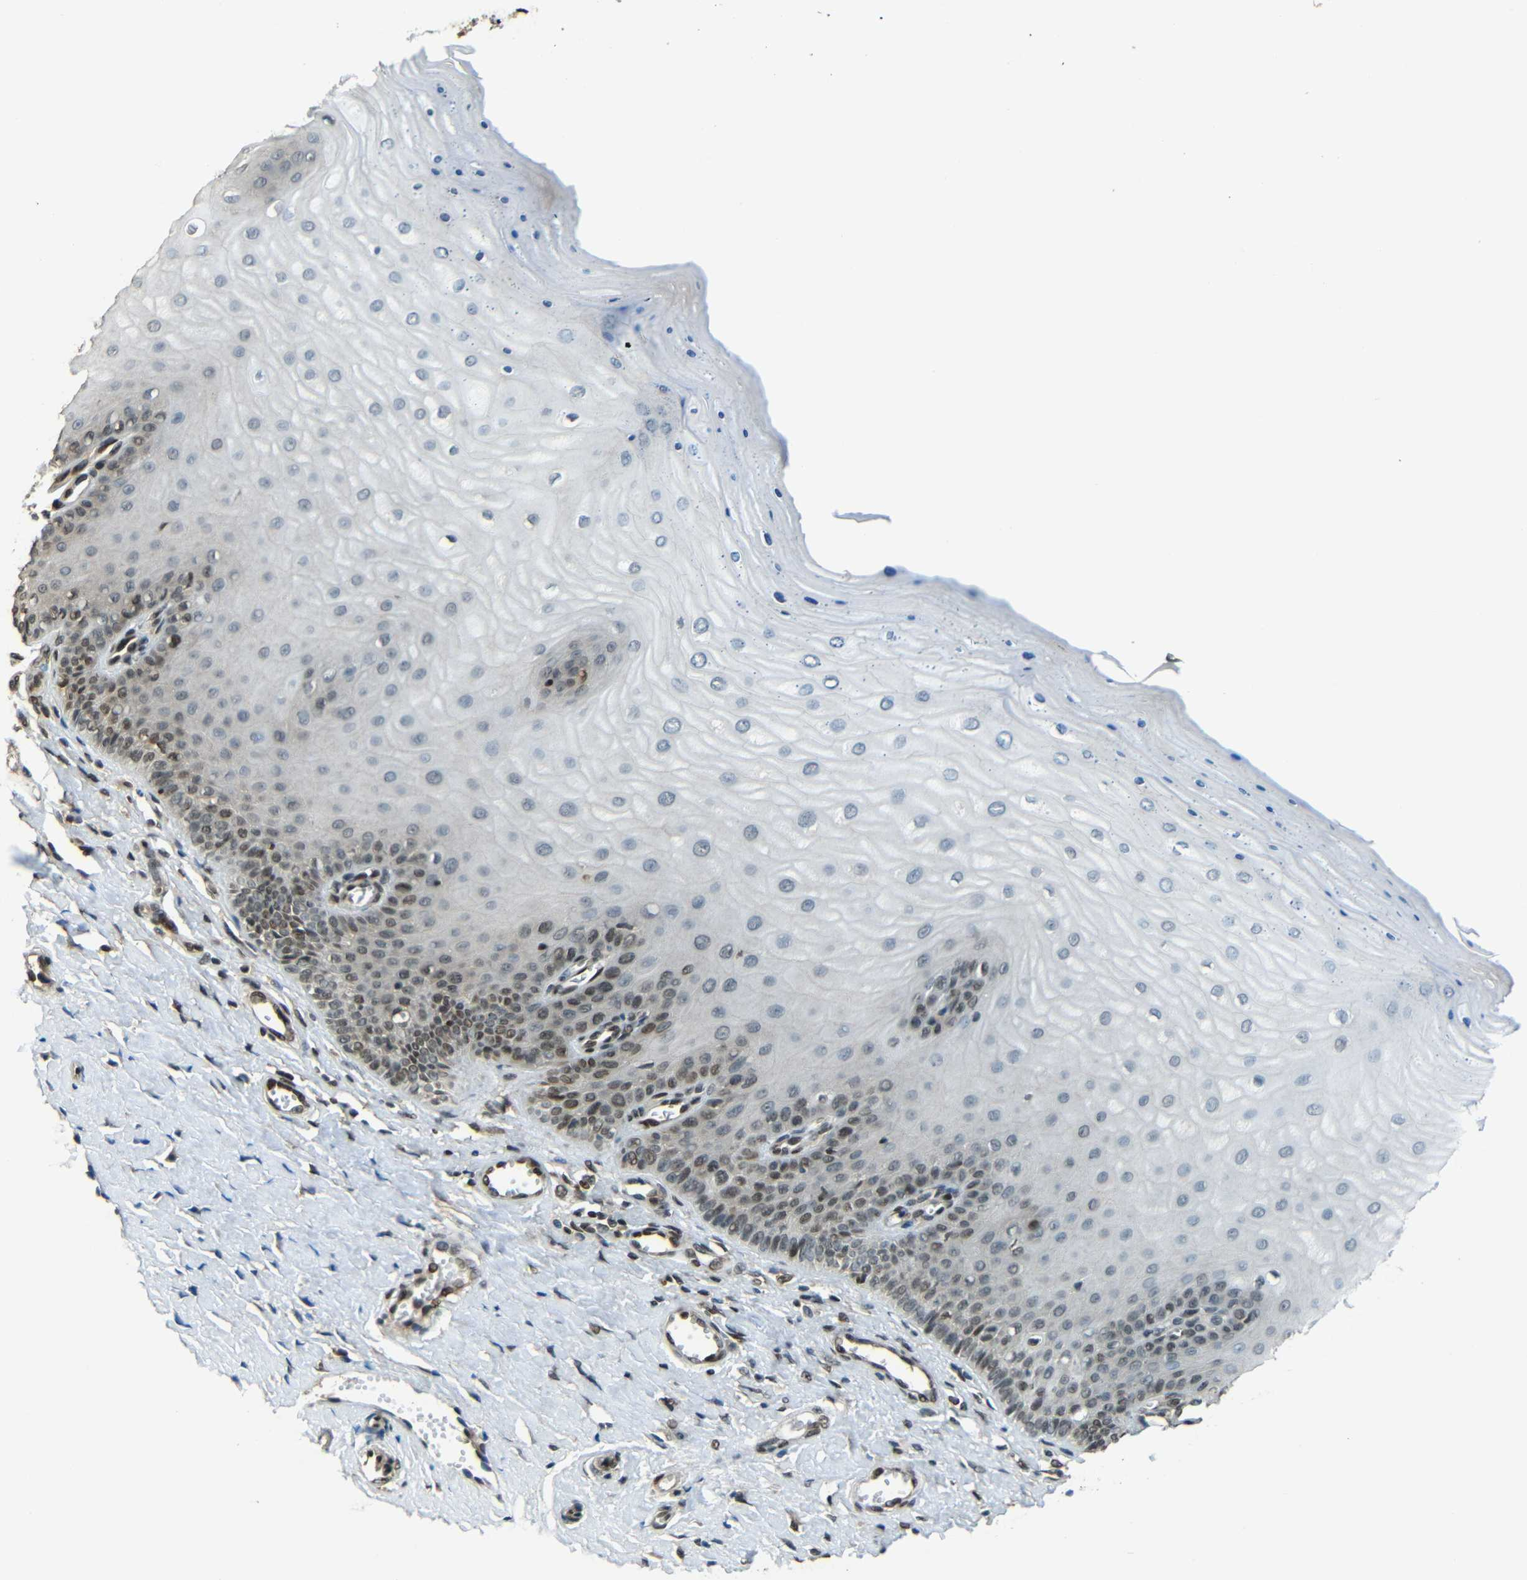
{"staining": {"intensity": "moderate", "quantity": "25%-75%", "location": "nuclear"}, "tissue": "cervix", "cell_type": "Glandular cells", "image_type": "normal", "snomed": [{"axis": "morphology", "description": "Normal tissue, NOS"}, {"axis": "topography", "description": "Cervix"}], "caption": "Cervix stained with DAB IHC displays medium levels of moderate nuclear staining in about 25%-75% of glandular cells.", "gene": "PSIP1", "patient": {"sex": "female", "age": 55}}